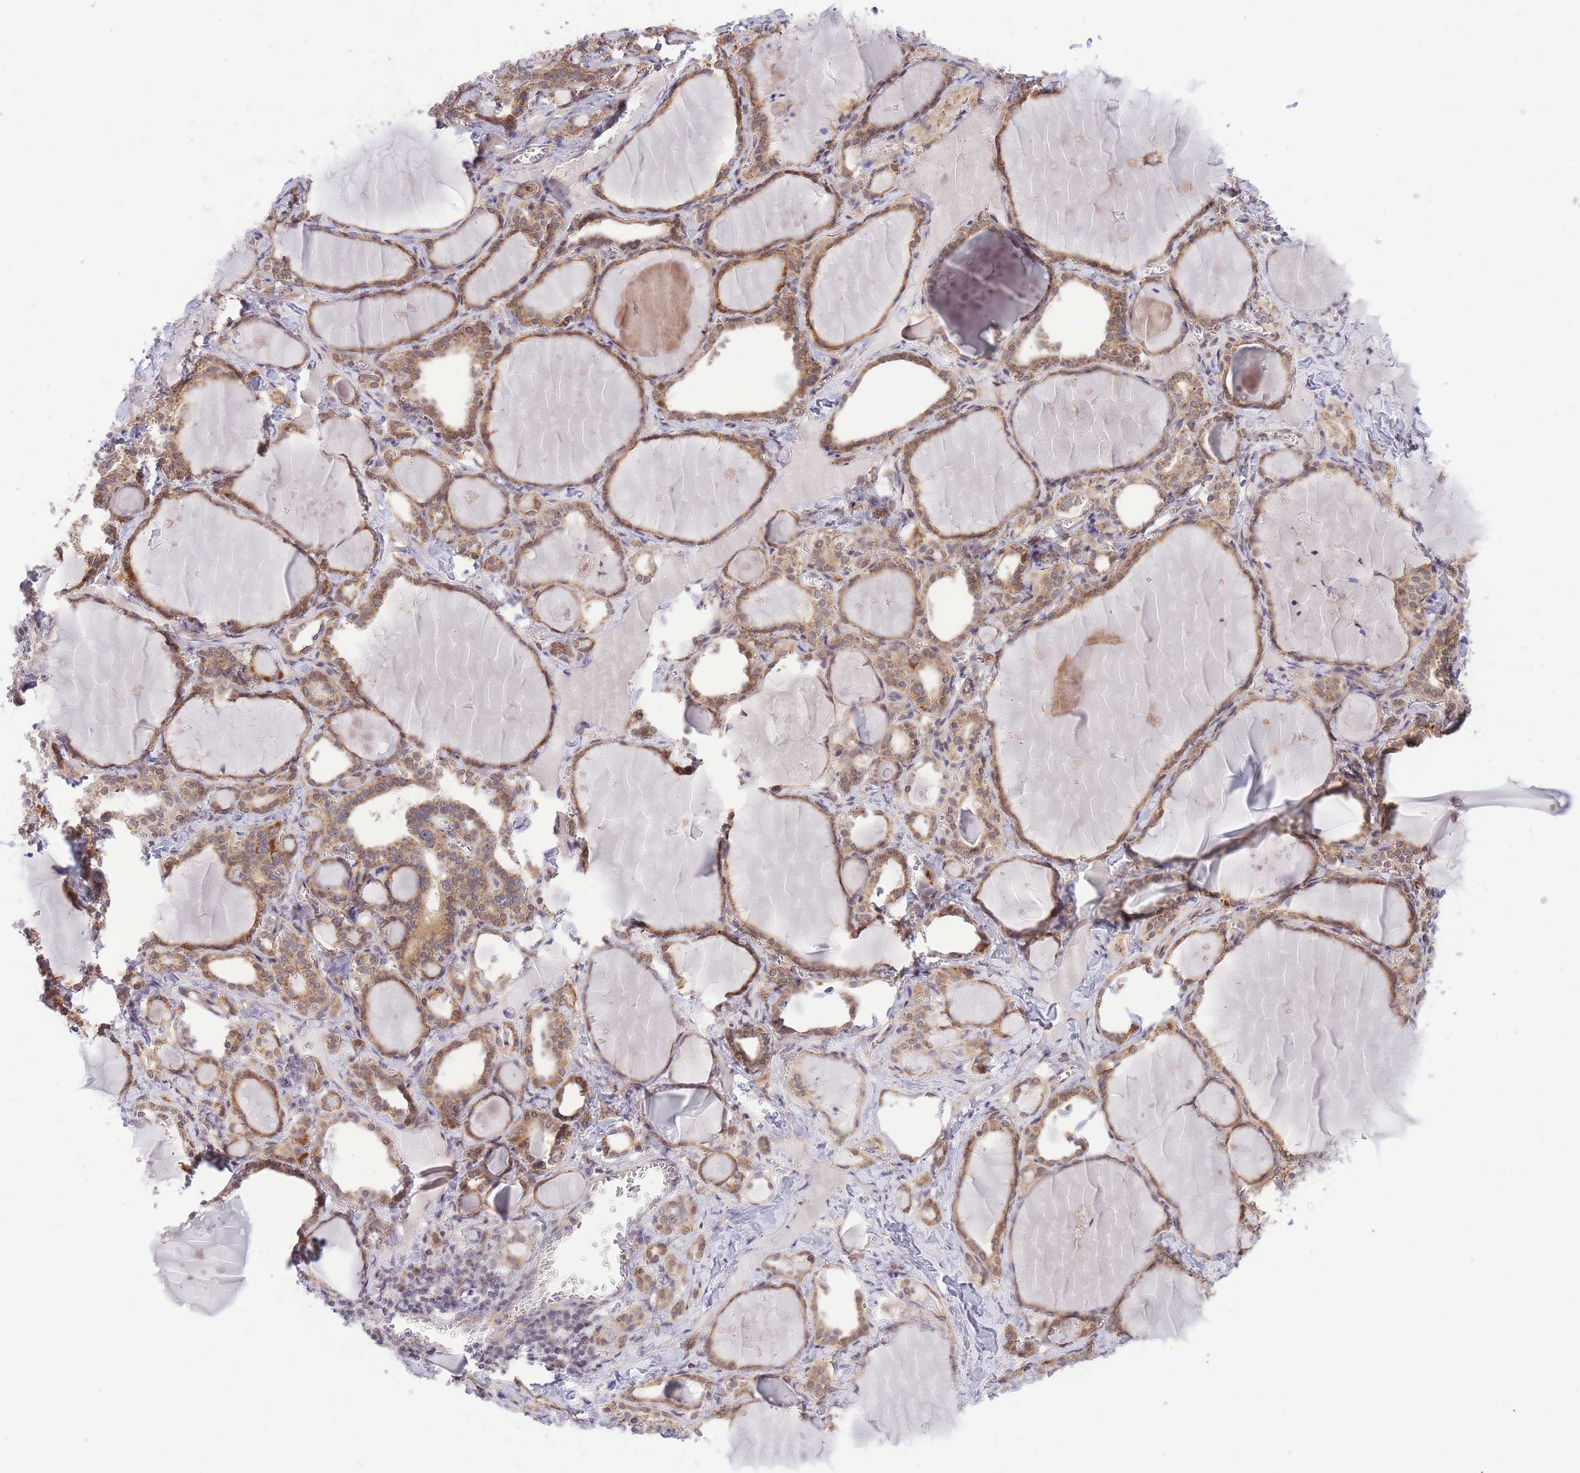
{"staining": {"intensity": "moderate", "quantity": ">75%", "location": "cytoplasmic/membranous"}, "tissue": "thyroid gland", "cell_type": "Glandular cells", "image_type": "normal", "snomed": [{"axis": "morphology", "description": "Normal tissue, NOS"}, {"axis": "topography", "description": "Thyroid gland"}], "caption": "The image displays a brown stain indicating the presence of a protein in the cytoplasmic/membranous of glandular cells in thyroid gland.", "gene": "MINDY2", "patient": {"sex": "female", "age": 42}}